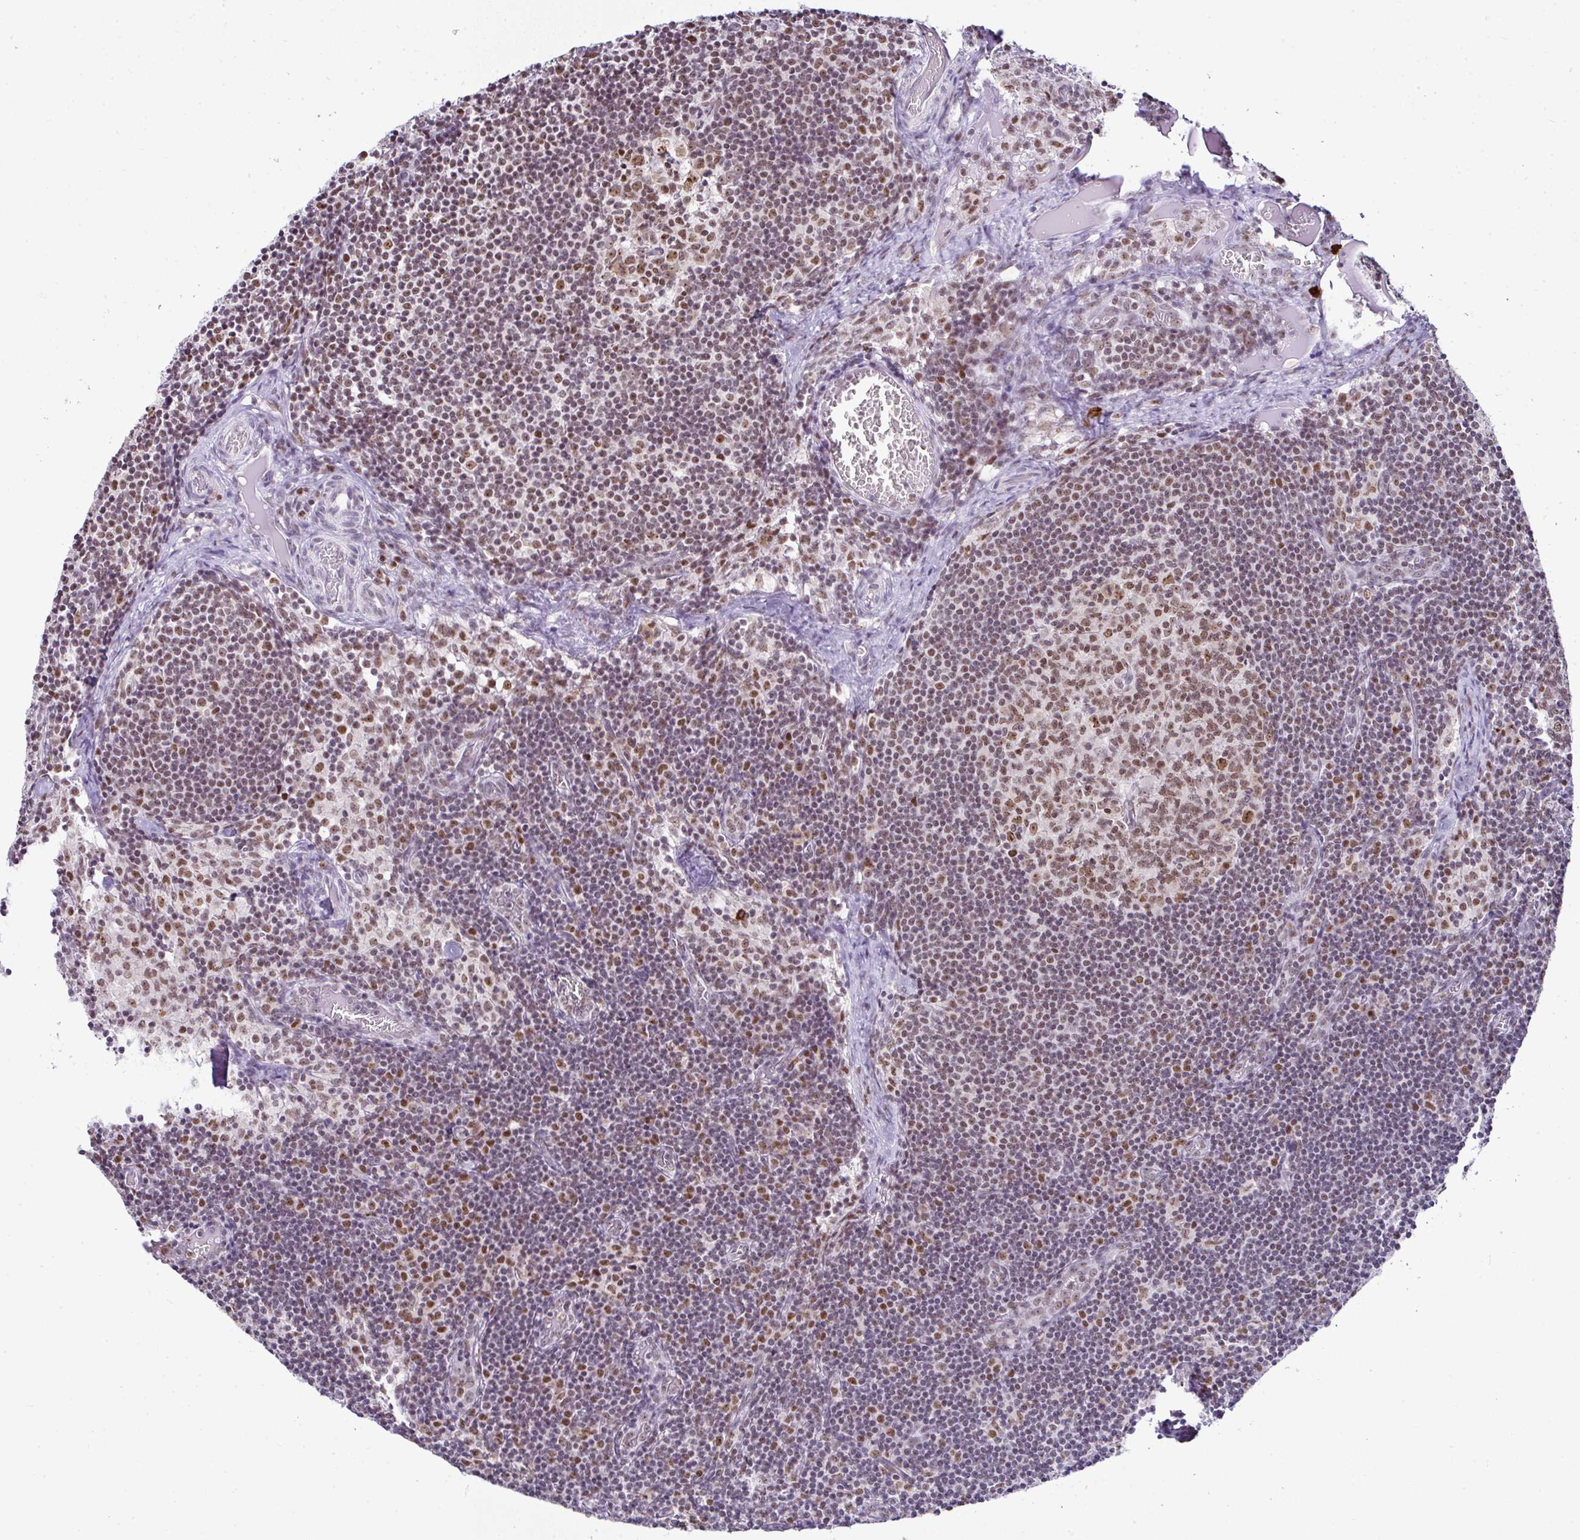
{"staining": {"intensity": "moderate", "quantity": ">75%", "location": "nuclear"}, "tissue": "lymph node", "cell_type": "Germinal center cells", "image_type": "normal", "snomed": [{"axis": "morphology", "description": "Normal tissue, NOS"}, {"axis": "topography", "description": "Lymph node"}], "caption": "A medium amount of moderate nuclear staining is seen in about >75% of germinal center cells in normal lymph node. (DAB (3,3'-diaminobenzidine) = brown stain, brightfield microscopy at high magnification).", "gene": "PTPN2", "patient": {"sex": "female", "age": 31}}